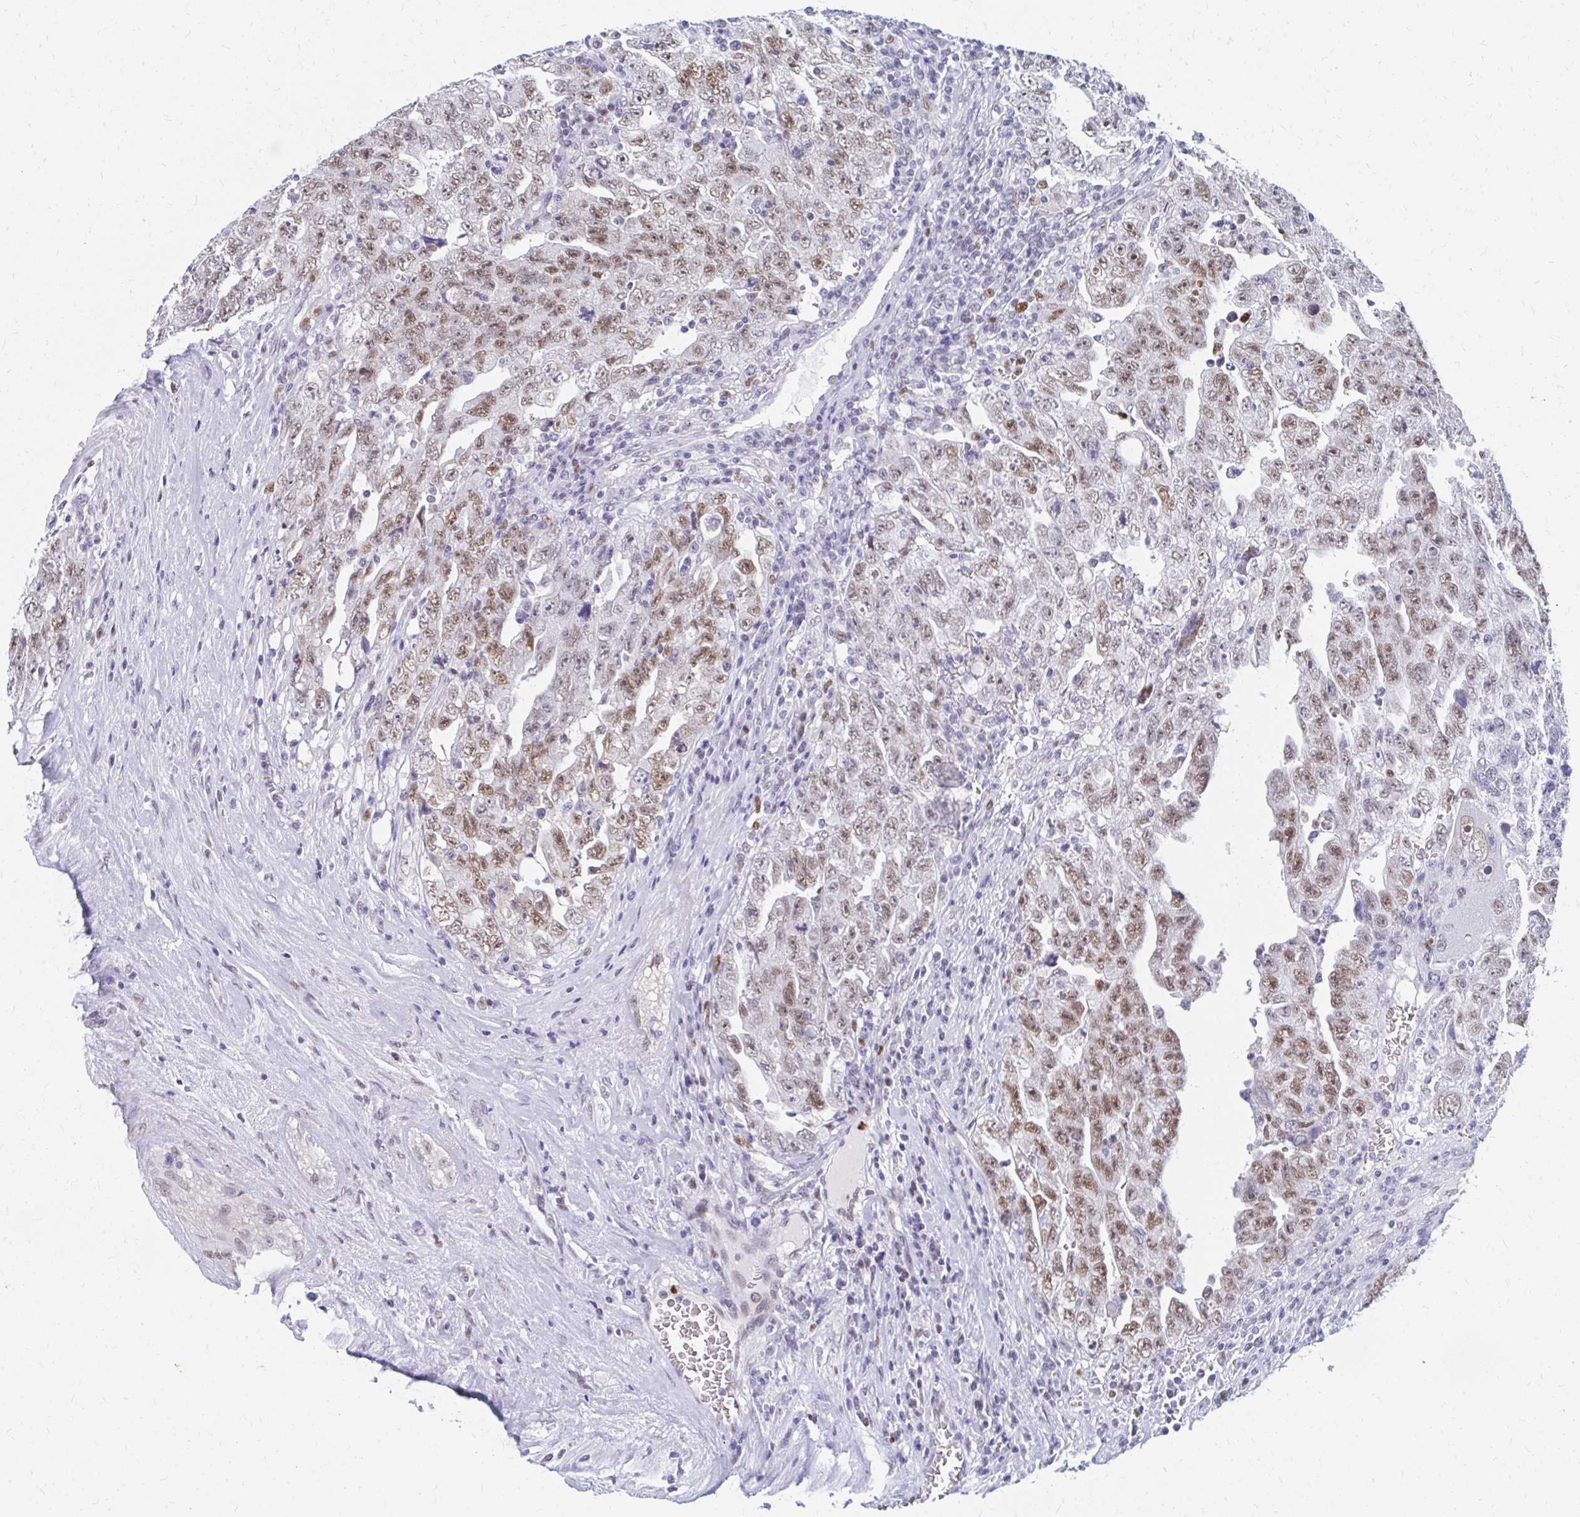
{"staining": {"intensity": "moderate", "quantity": ">75%", "location": "nuclear"}, "tissue": "testis cancer", "cell_type": "Tumor cells", "image_type": "cancer", "snomed": [{"axis": "morphology", "description": "Carcinoma, Embryonal, NOS"}, {"axis": "topography", "description": "Testis"}], "caption": "IHC of testis cancer displays medium levels of moderate nuclear positivity in about >75% of tumor cells.", "gene": "PLK3", "patient": {"sex": "male", "age": 28}}